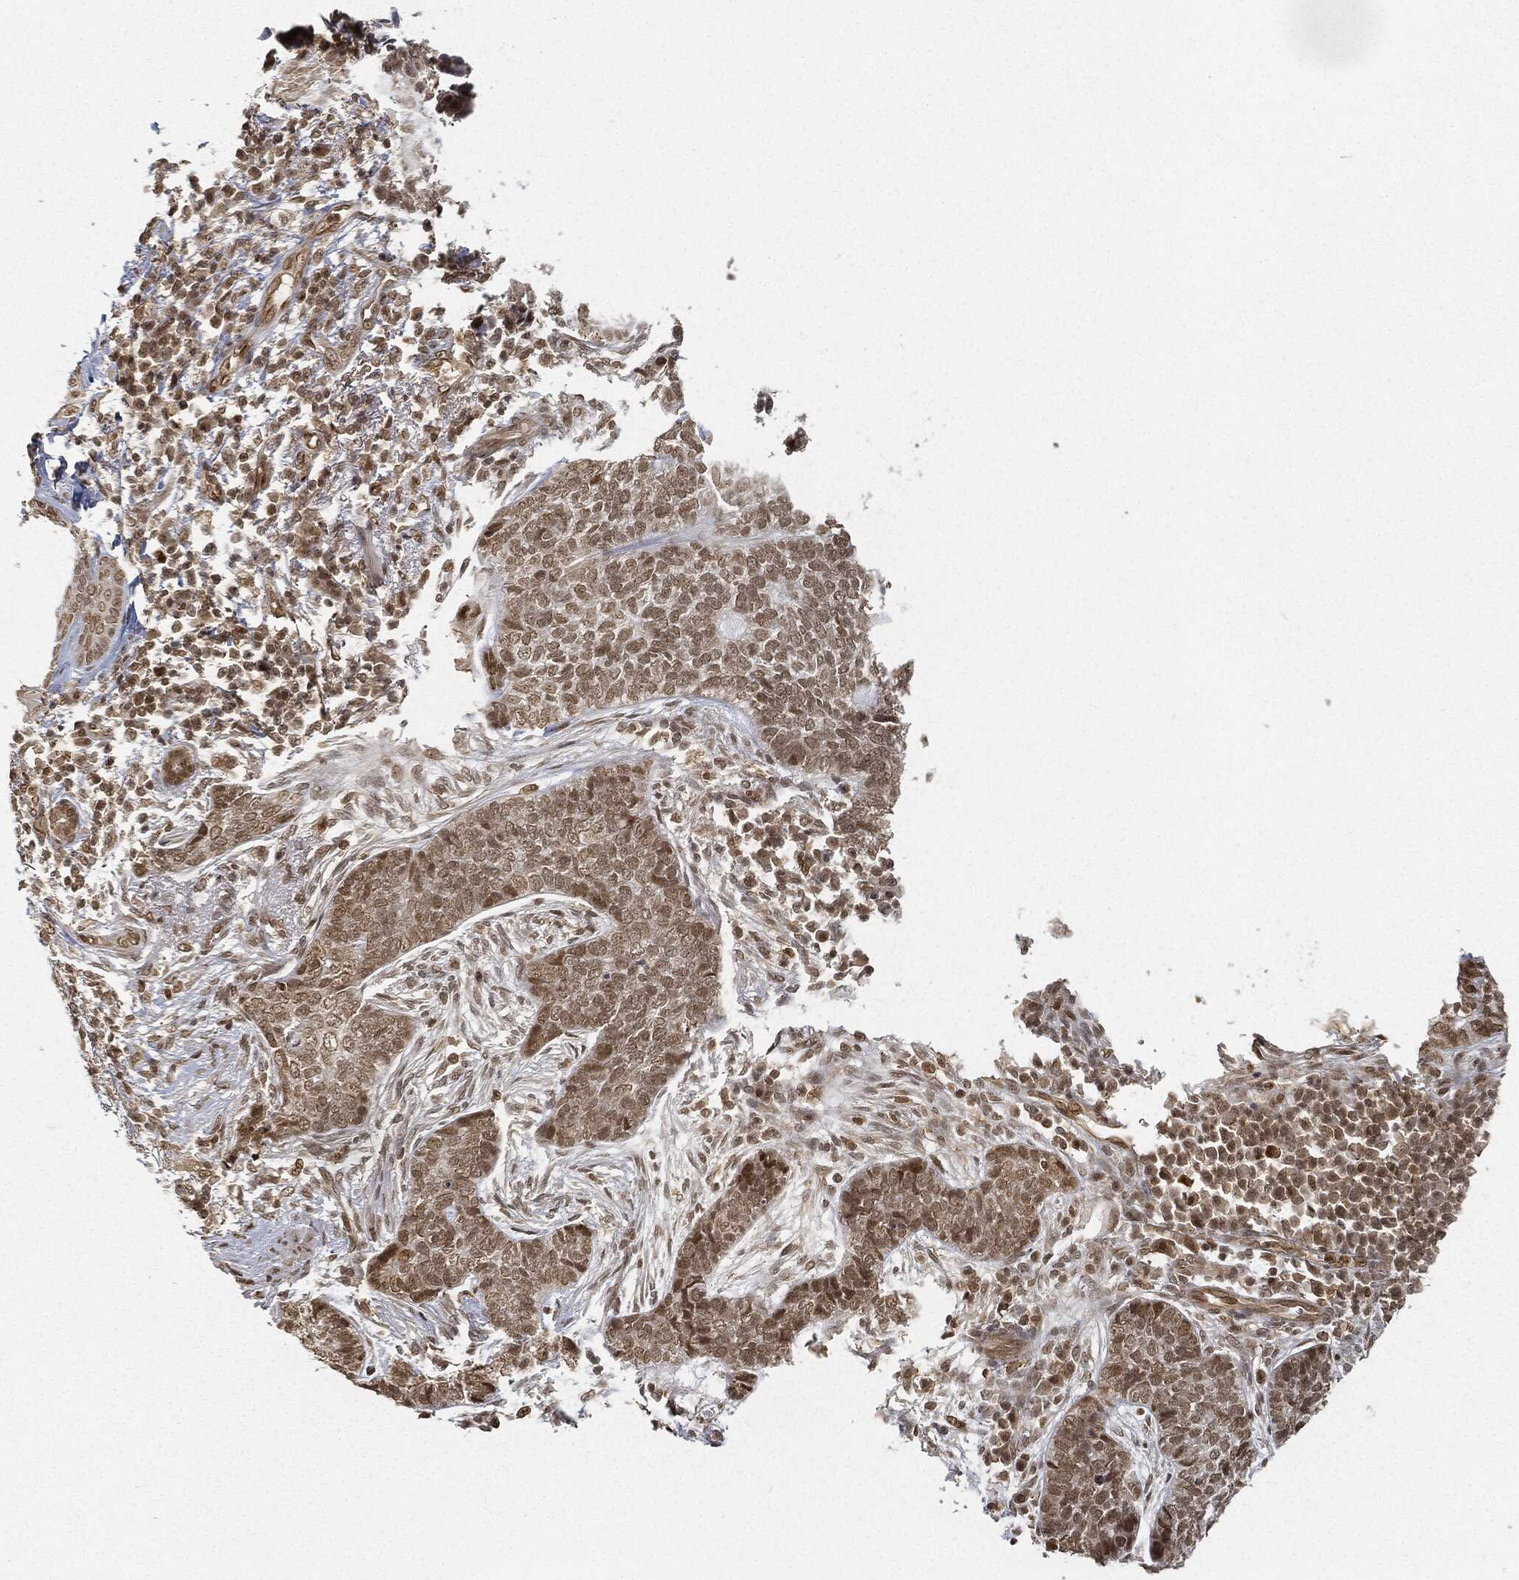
{"staining": {"intensity": "strong", "quantity": "<25%", "location": "nuclear"}, "tissue": "skin cancer", "cell_type": "Tumor cells", "image_type": "cancer", "snomed": [{"axis": "morphology", "description": "Squamous cell carcinoma, NOS"}, {"axis": "topography", "description": "Skin"}], "caption": "A brown stain labels strong nuclear positivity of a protein in human skin cancer tumor cells. The staining is performed using DAB brown chromogen to label protein expression. The nuclei are counter-stained blue using hematoxylin.", "gene": "CIB1", "patient": {"sex": "male", "age": 88}}